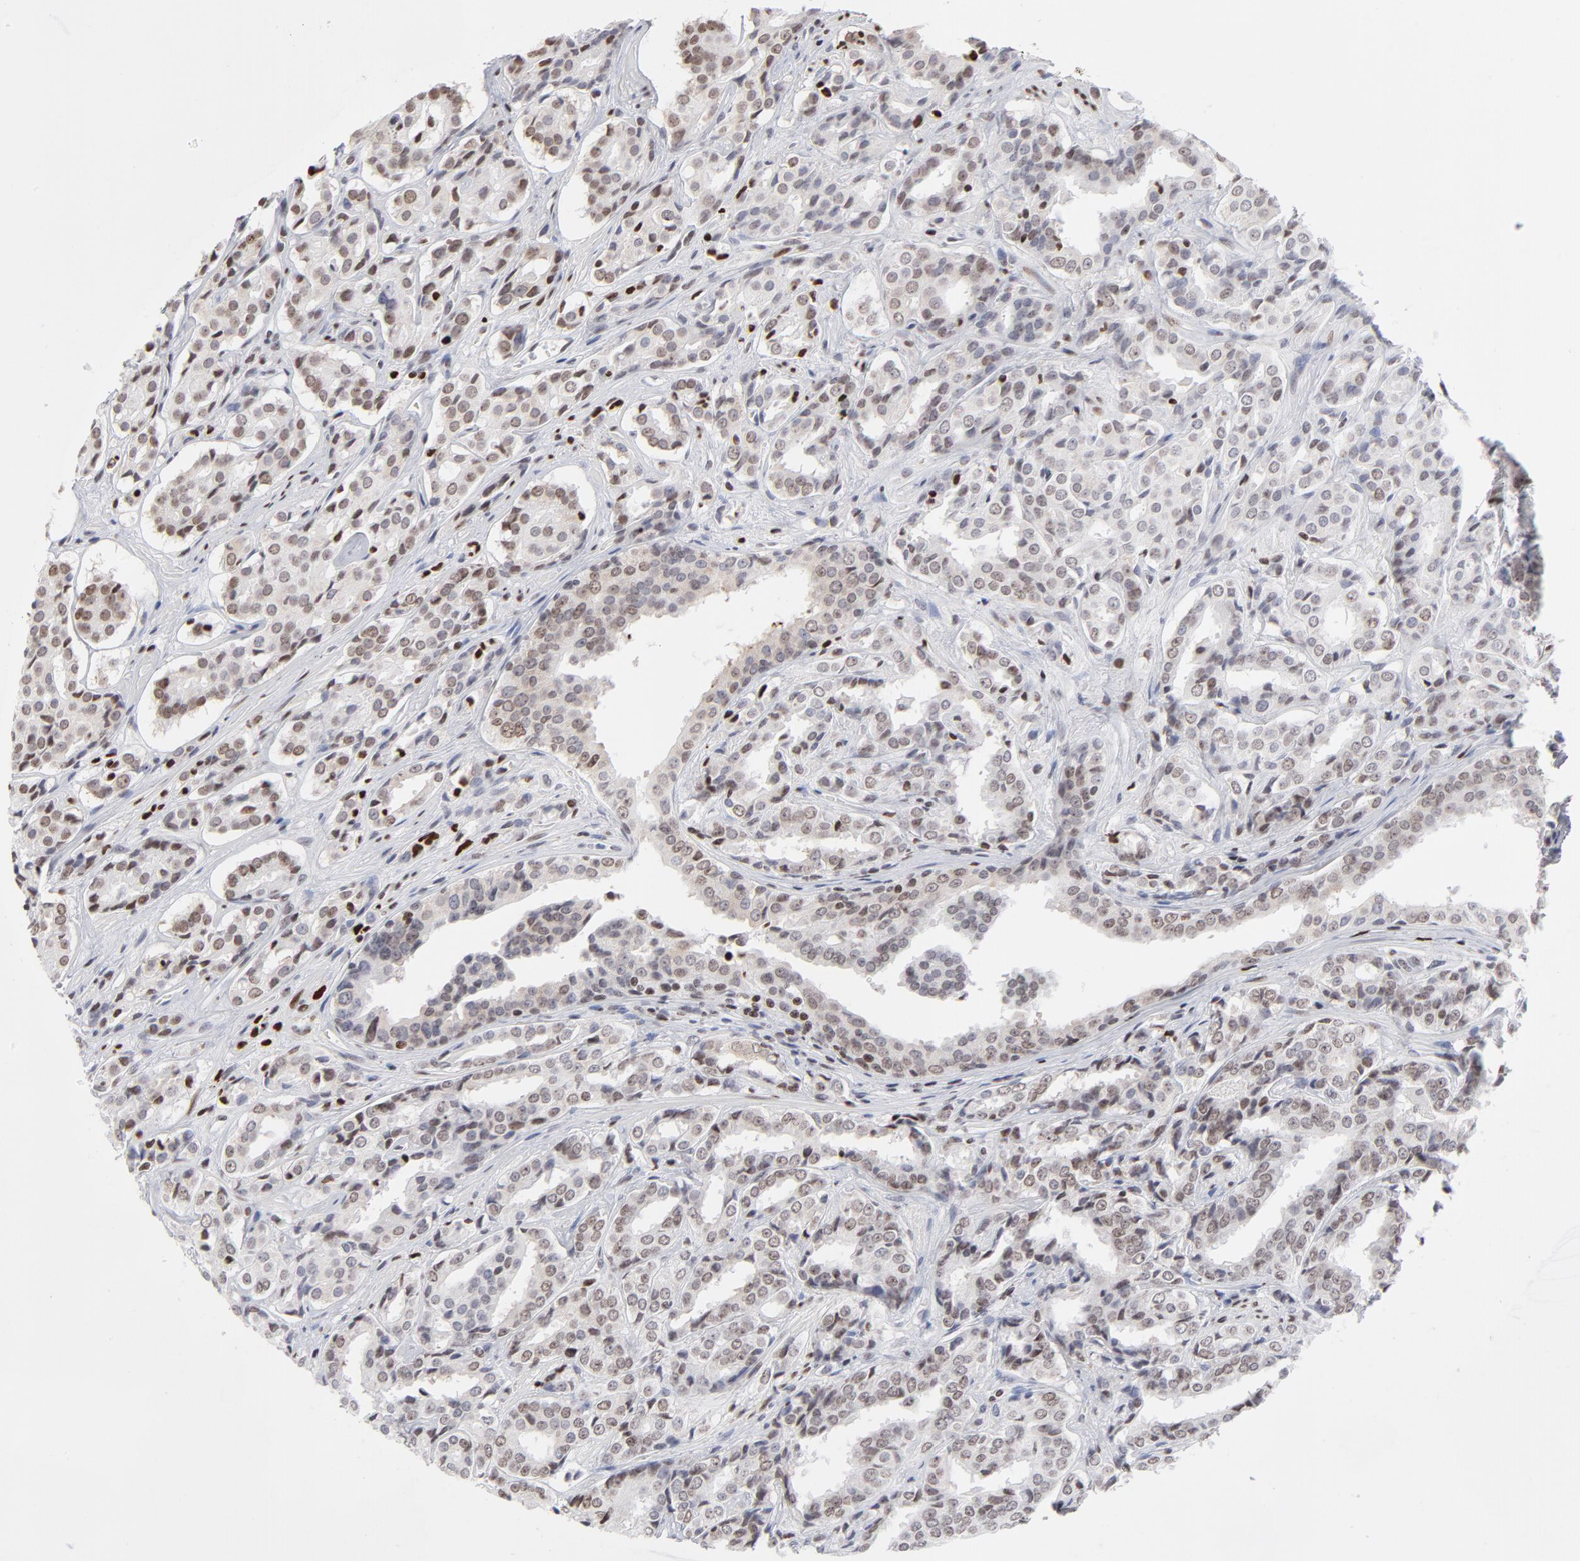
{"staining": {"intensity": "weak", "quantity": "<25%", "location": "nuclear"}, "tissue": "prostate cancer", "cell_type": "Tumor cells", "image_type": "cancer", "snomed": [{"axis": "morphology", "description": "Adenocarcinoma, Medium grade"}, {"axis": "topography", "description": "Prostate"}], "caption": "Immunohistochemistry of human prostate cancer exhibits no positivity in tumor cells. (DAB (3,3'-diaminobenzidine) immunohistochemistry (IHC), high magnification).", "gene": "PARP1", "patient": {"sex": "male", "age": 60}}